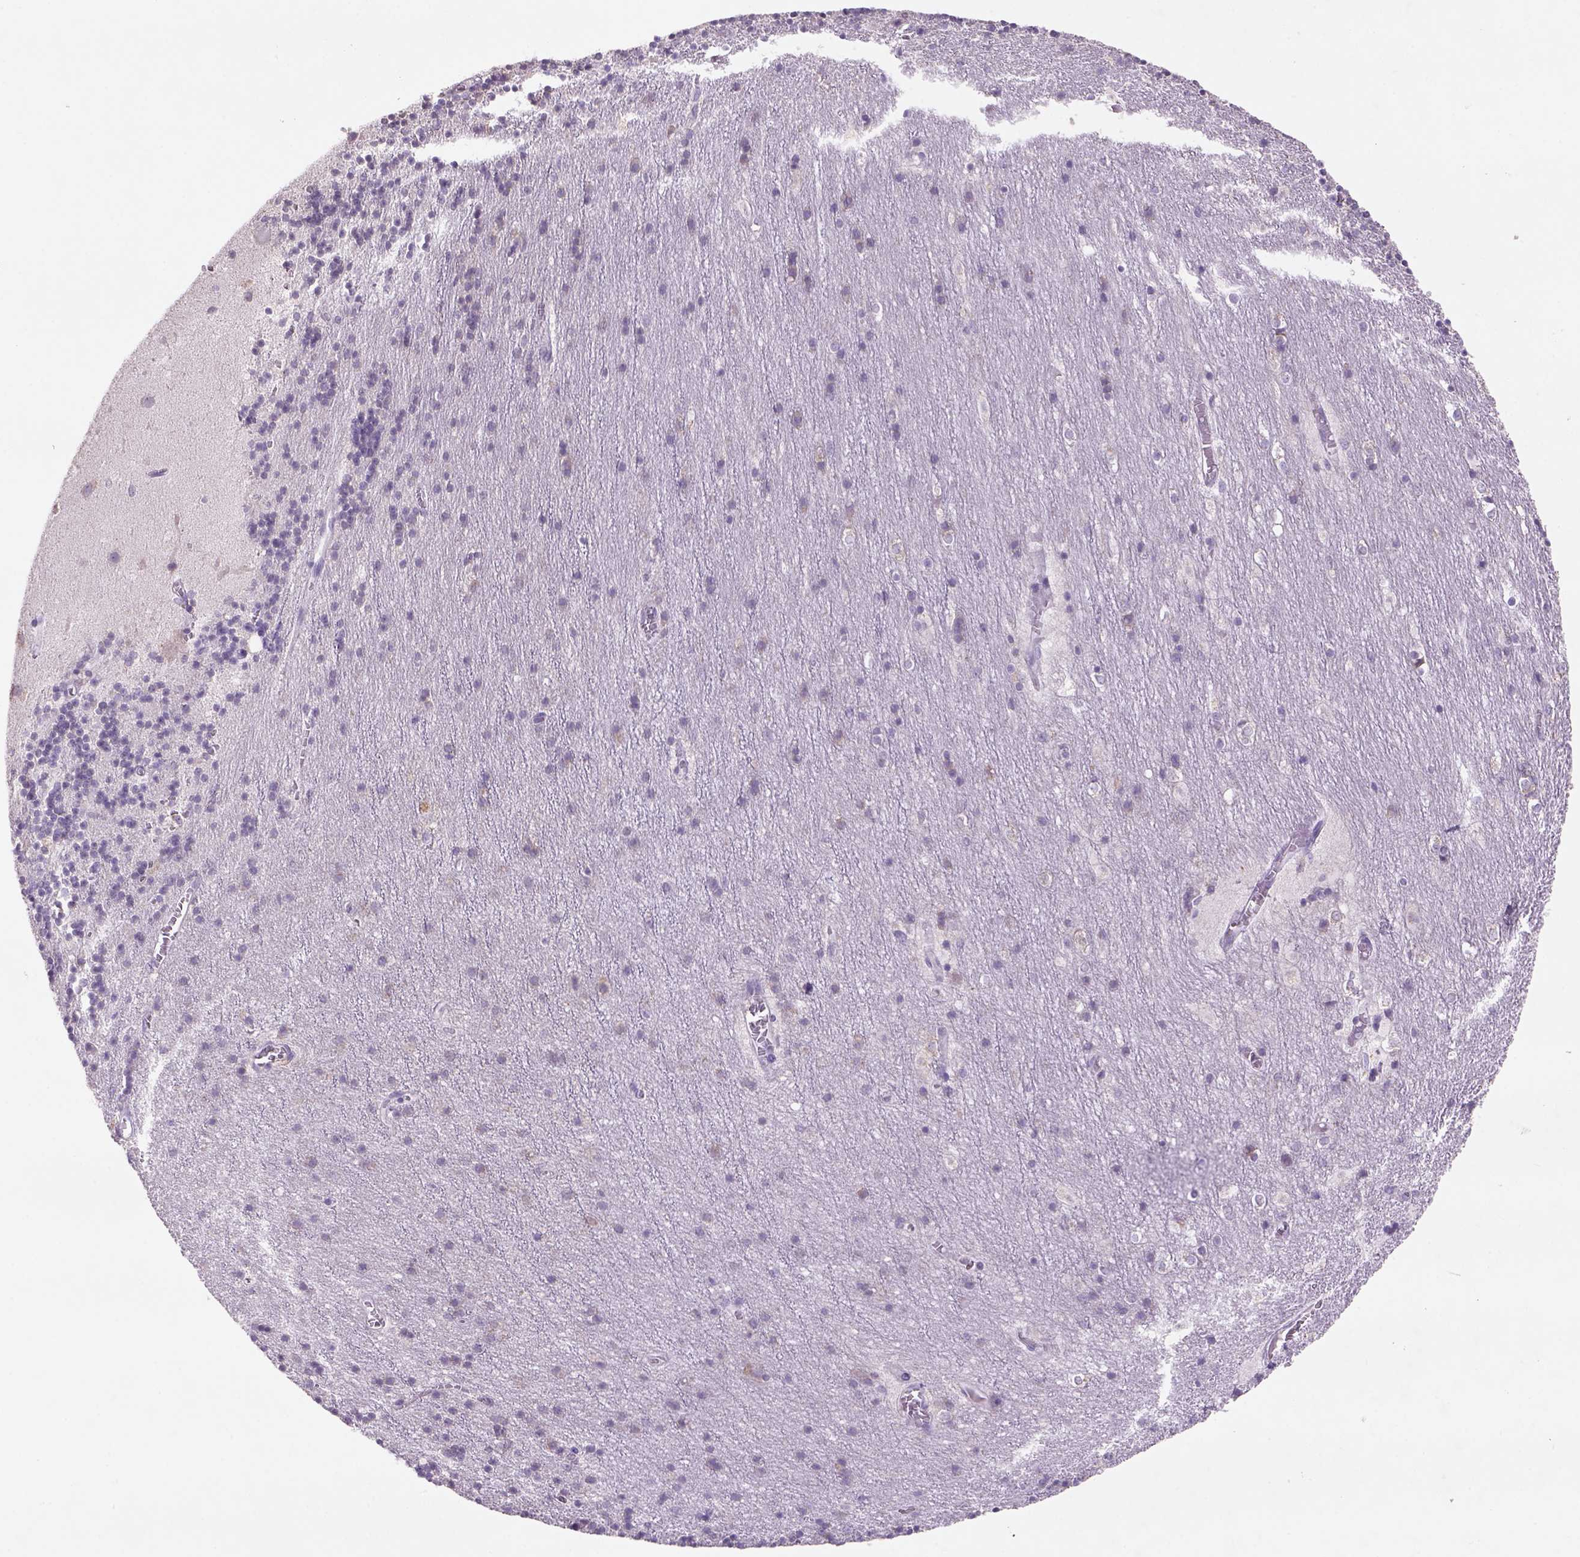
{"staining": {"intensity": "negative", "quantity": "none", "location": "none"}, "tissue": "cerebellum", "cell_type": "Cells in granular layer", "image_type": "normal", "snomed": [{"axis": "morphology", "description": "Normal tissue, NOS"}, {"axis": "topography", "description": "Cerebellum"}], "caption": "This image is of unremarkable cerebellum stained with IHC to label a protein in brown with the nuclei are counter-stained blue. There is no staining in cells in granular layer. The staining is performed using DAB (3,3'-diaminobenzidine) brown chromogen with nuclei counter-stained in using hematoxylin.", "gene": "NAALAD2", "patient": {"sex": "male", "age": 70}}